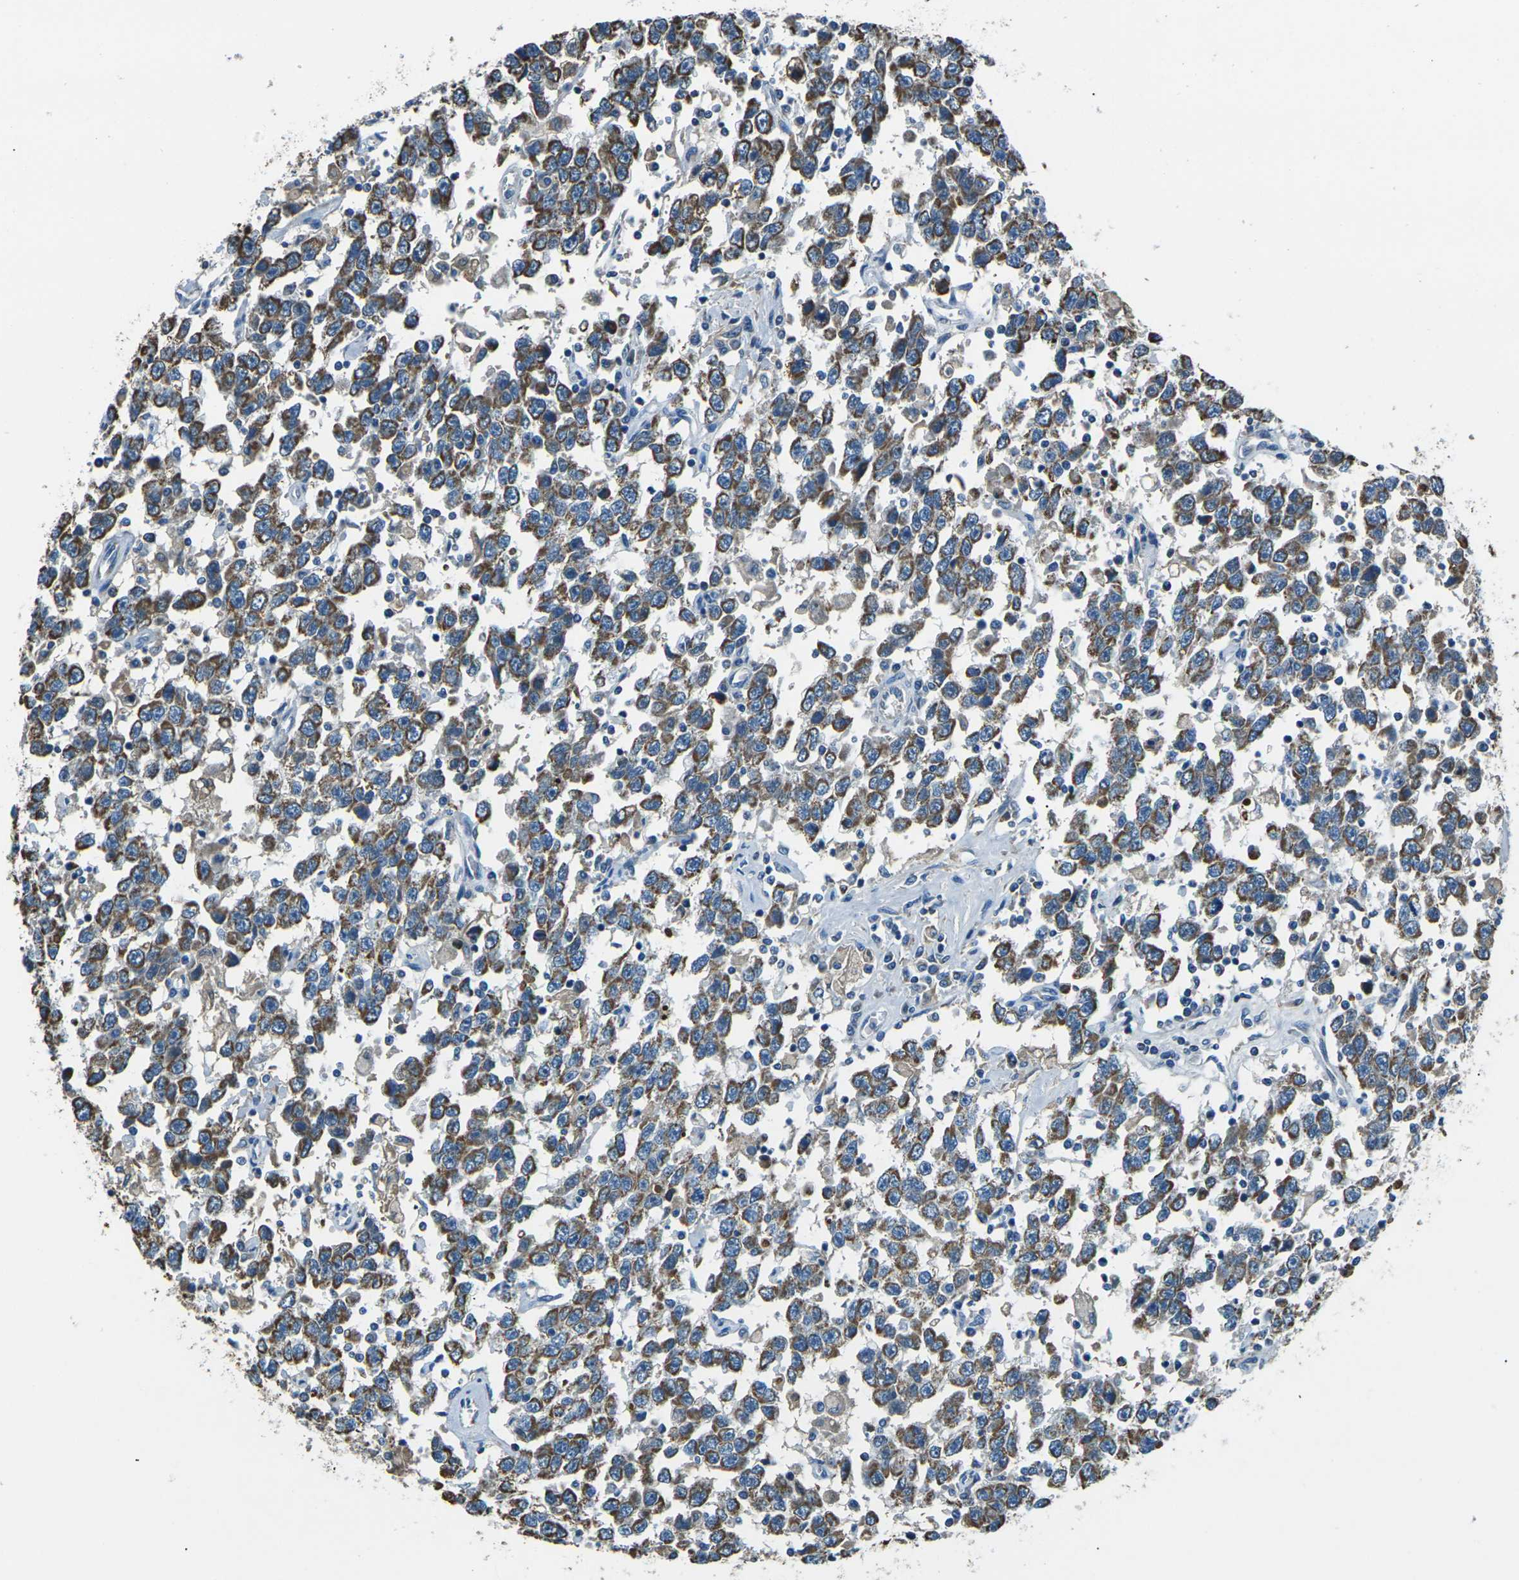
{"staining": {"intensity": "moderate", "quantity": ">75%", "location": "cytoplasmic/membranous"}, "tissue": "testis cancer", "cell_type": "Tumor cells", "image_type": "cancer", "snomed": [{"axis": "morphology", "description": "Seminoma, NOS"}, {"axis": "topography", "description": "Testis"}], "caption": "Immunohistochemical staining of testis seminoma shows medium levels of moderate cytoplasmic/membranous protein staining in approximately >75% of tumor cells.", "gene": "IRF3", "patient": {"sex": "male", "age": 41}}